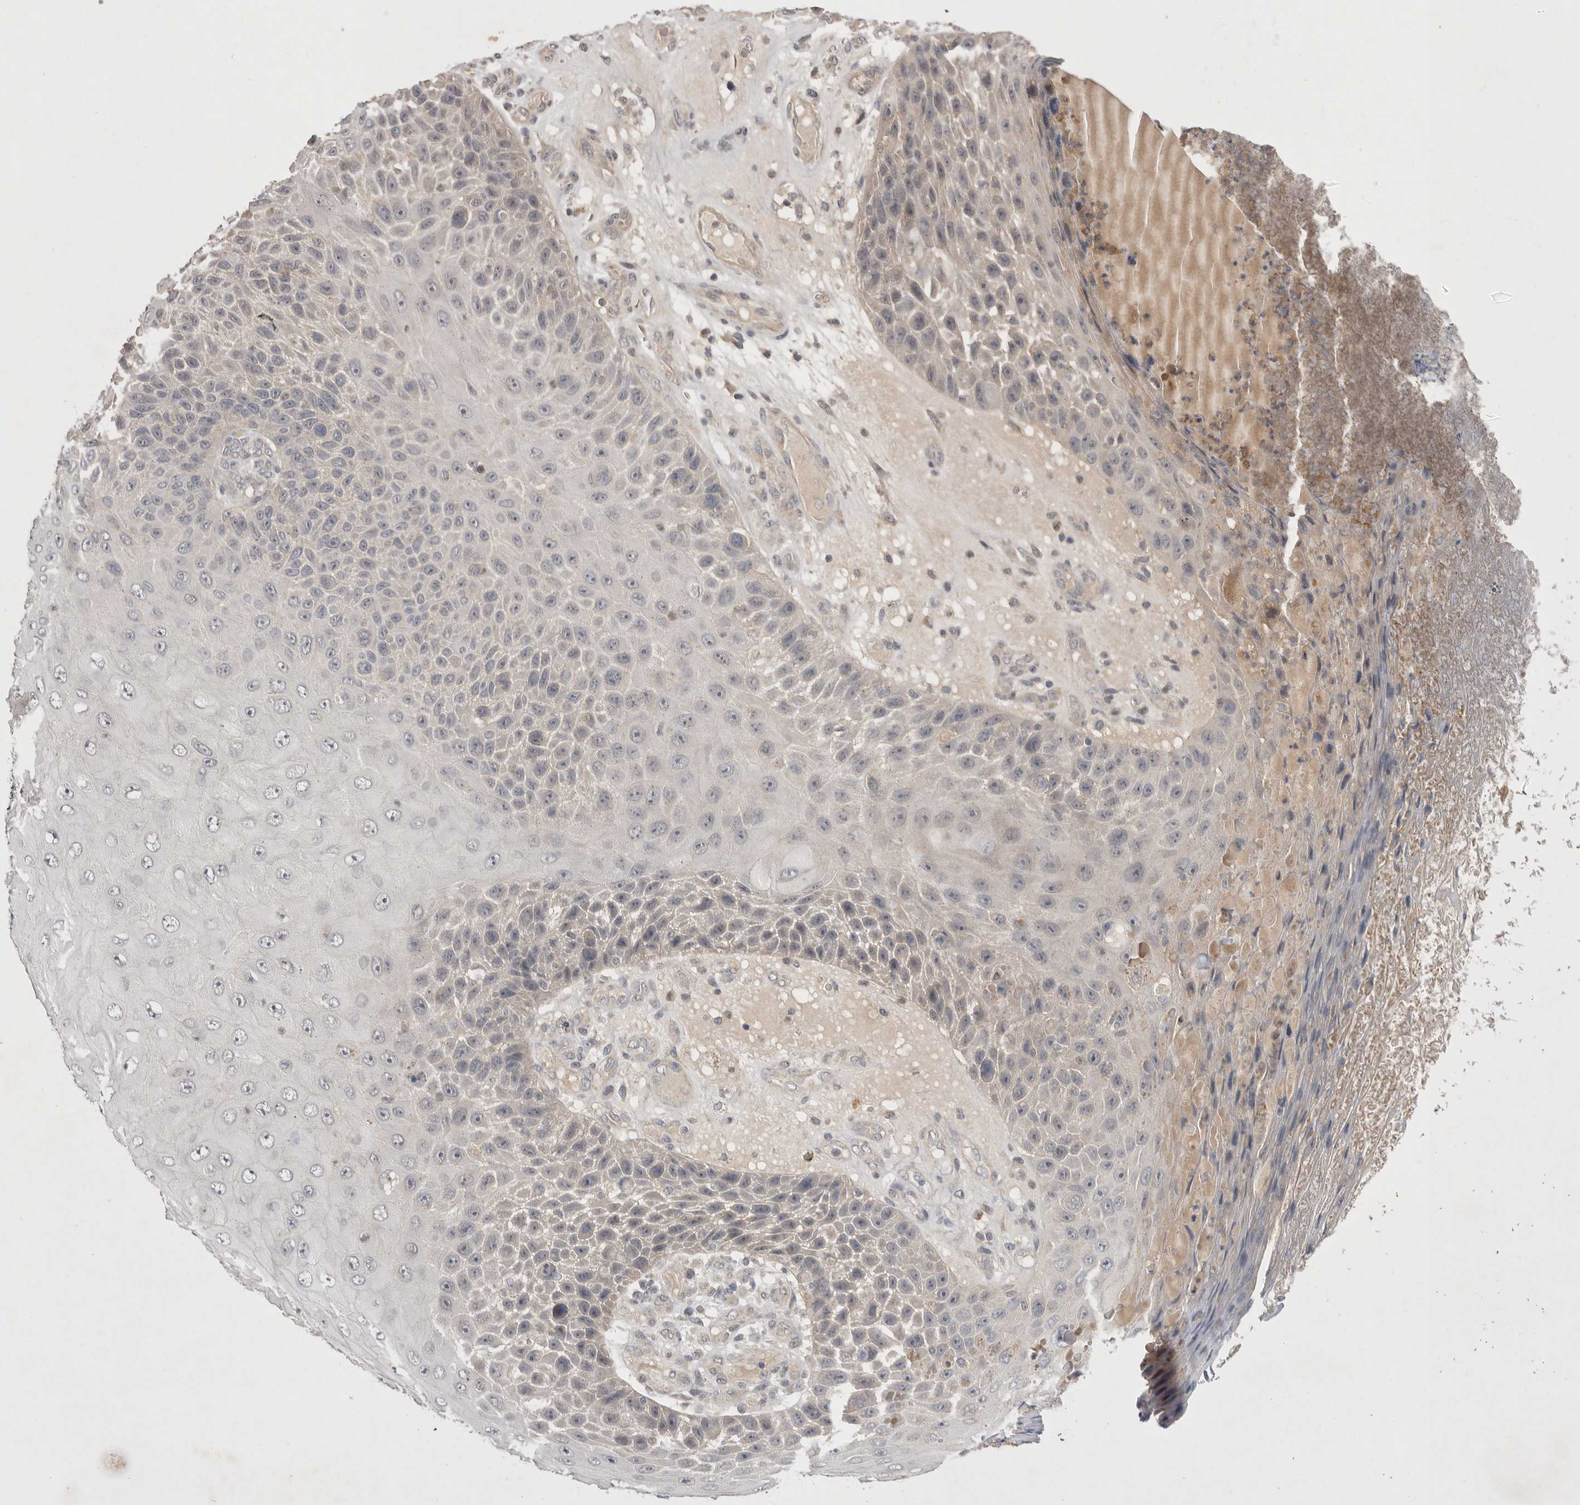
{"staining": {"intensity": "negative", "quantity": "none", "location": "none"}, "tissue": "skin cancer", "cell_type": "Tumor cells", "image_type": "cancer", "snomed": [{"axis": "morphology", "description": "Squamous cell carcinoma, NOS"}, {"axis": "topography", "description": "Skin"}], "caption": "Skin cancer (squamous cell carcinoma) stained for a protein using immunohistochemistry (IHC) shows no positivity tumor cells.", "gene": "NRCAM", "patient": {"sex": "female", "age": 88}}